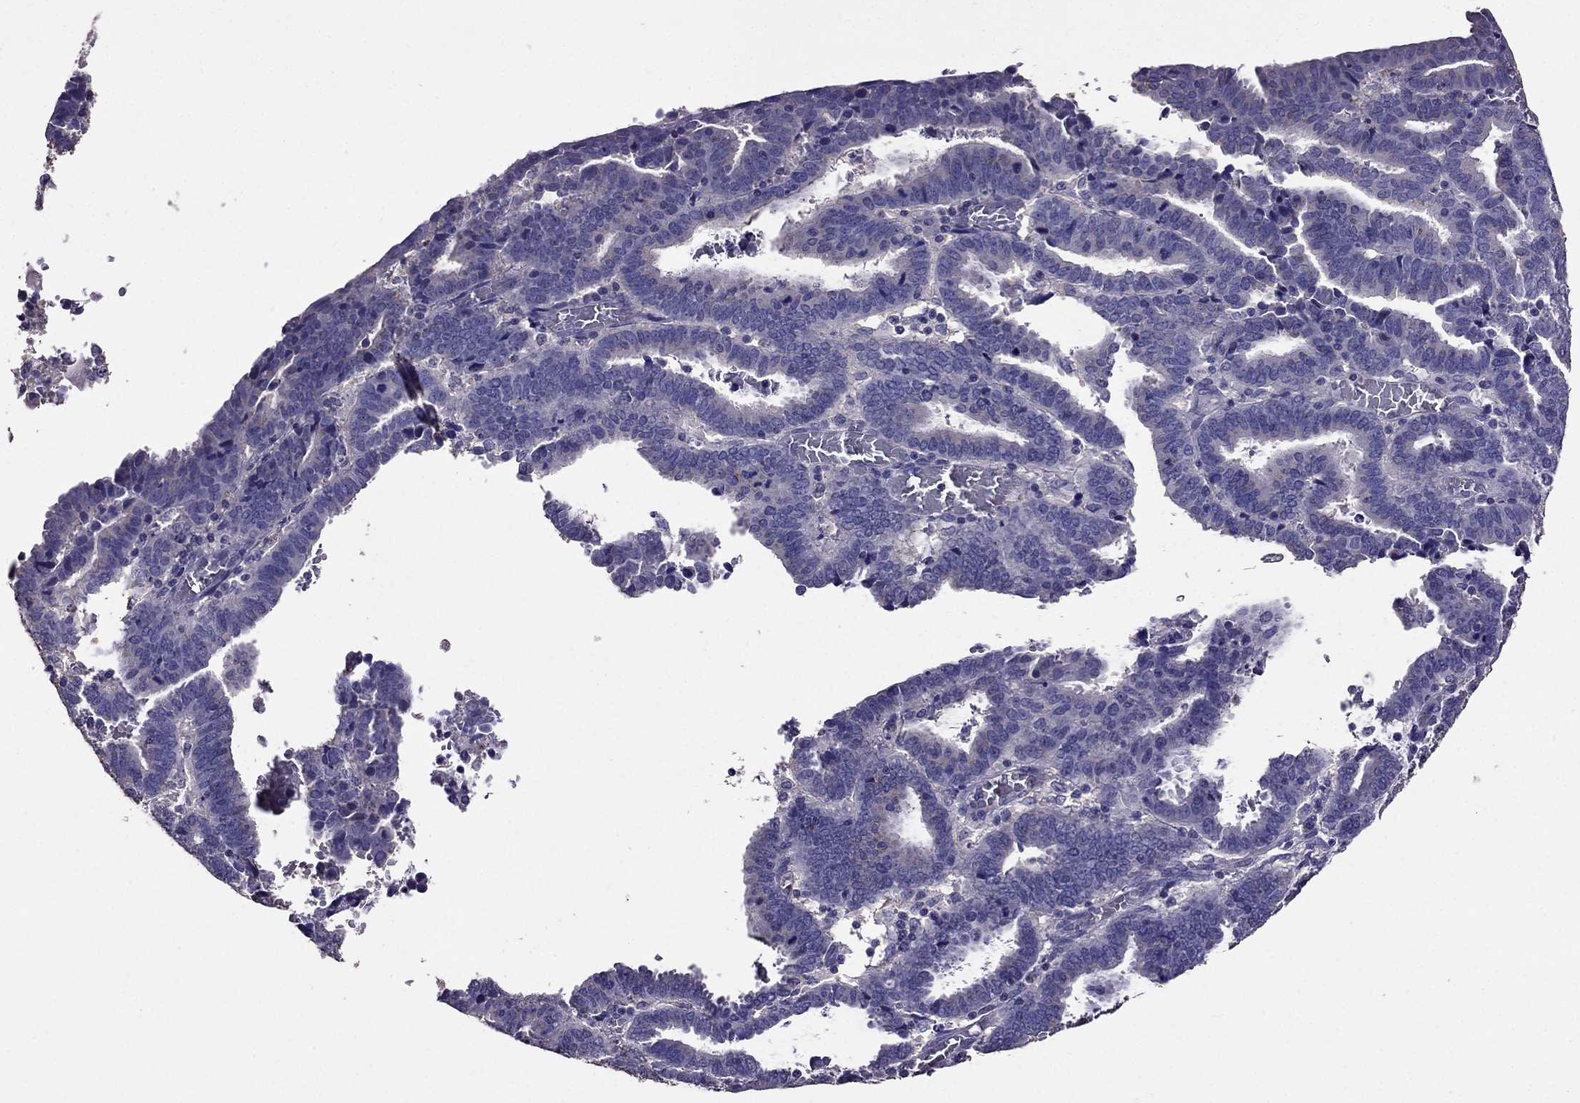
{"staining": {"intensity": "negative", "quantity": "none", "location": "none"}, "tissue": "endometrial cancer", "cell_type": "Tumor cells", "image_type": "cancer", "snomed": [{"axis": "morphology", "description": "Adenocarcinoma, NOS"}, {"axis": "topography", "description": "Uterus"}], "caption": "Endometrial cancer was stained to show a protein in brown. There is no significant expression in tumor cells.", "gene": "NKX3-1", "patient": {"sex": "female", "age": 83}}